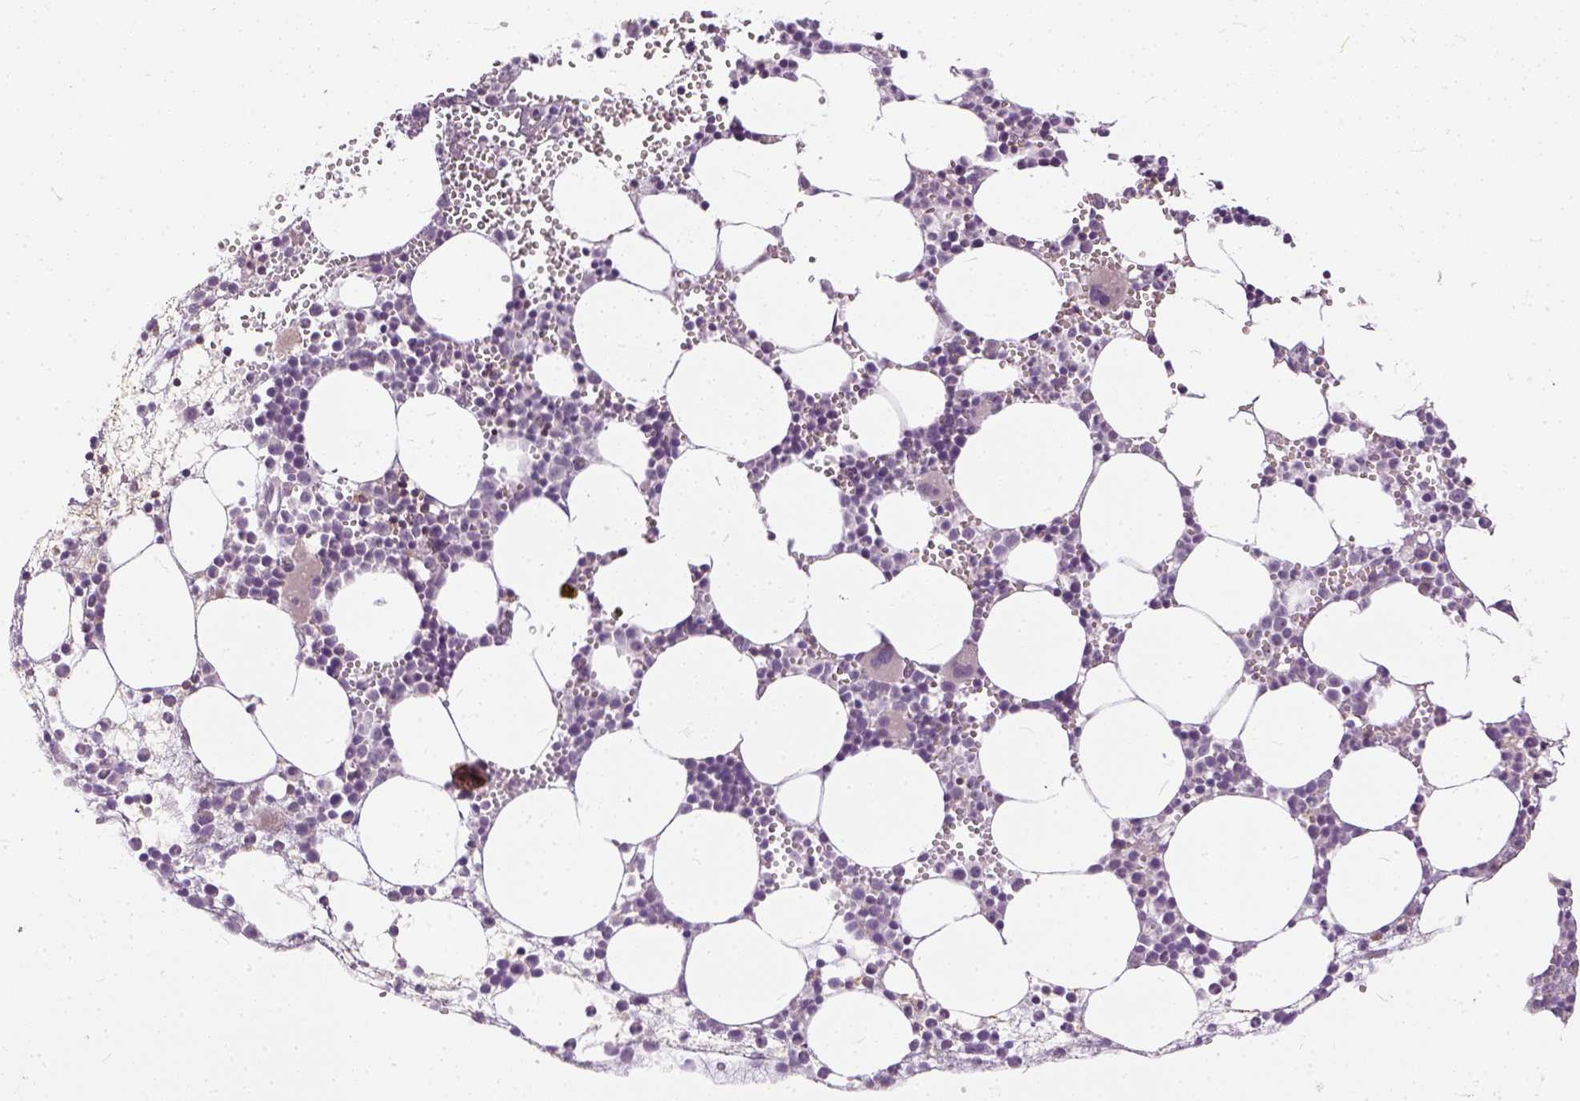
{"staining": {"intensity": "negative", "quantity": "none", "location": "none"}, "tissue": "bone marrow", "cell_type": "Hematopoietic cells", "image_type": "normal", "snomed": [{"axis": "morphology", "description": "Normal tissue, NOS"}, {"axis": "topography", "description": "Bone marrow"}], "caption": "The photomicrograph displays no significant expression in hematopoietic cells of bone marrow.", "gene": "ANO2", "patient": {"sex": "male", "age": 89}}